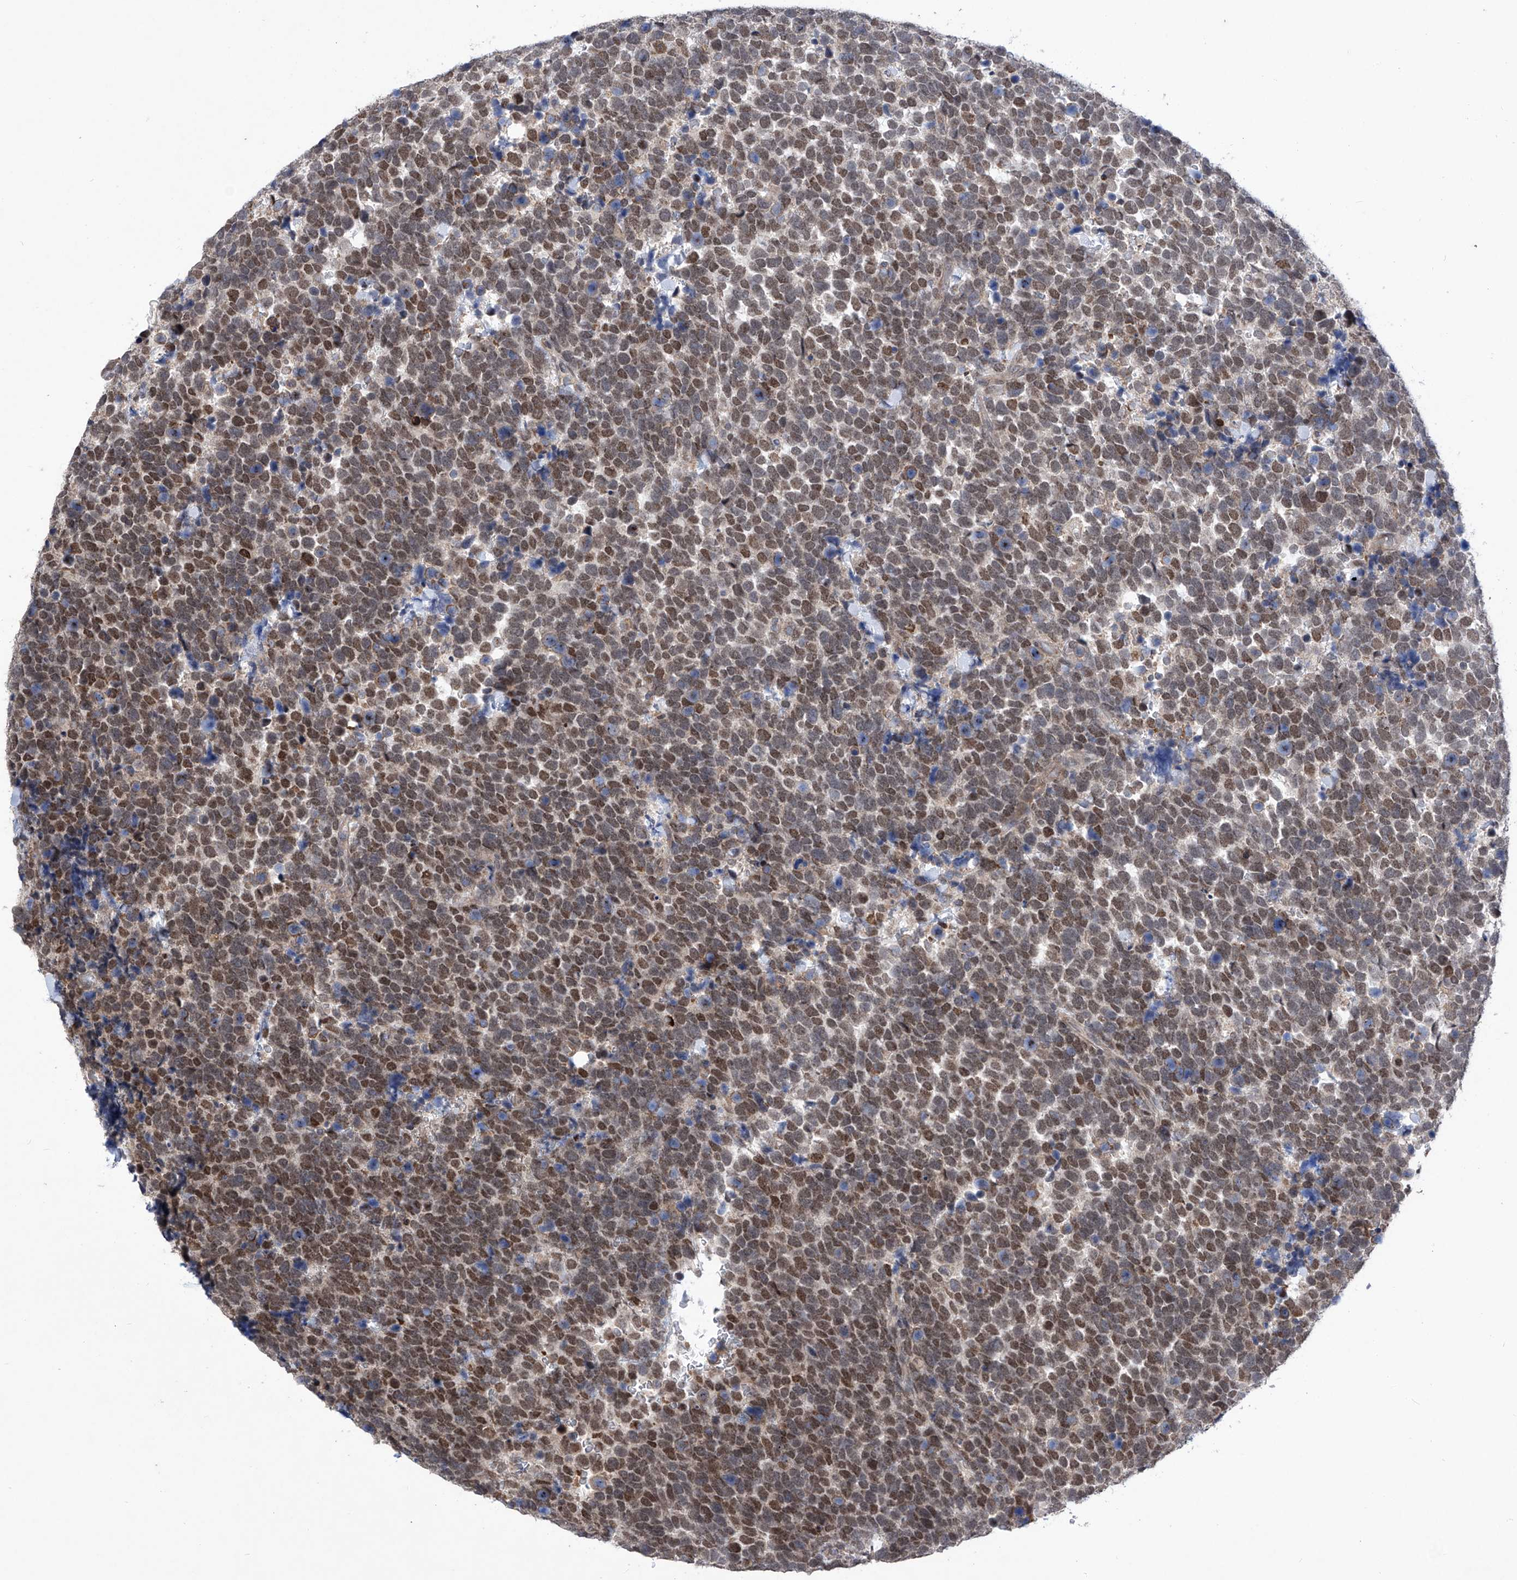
{"staining": {"intensity": "moderate", "quantity": ">75%", "location": "nuclear"}, "tissue": "urothelial cancer", "cell_type": "Tumor cells", "image_type": "cancer", "snomed": [{"axis": "morphology", "description": "Urothelial carcinoma, High grade"}, {"axis": "topography", "description": "Urinary bladder"}], "caption": "Immunohistochemistry (IHC) of human urothelial carcinoma (high-grade) reveals medium levels of moderate nuclear staining in about >75% of tumor cells.", "gene": "KIFC2", "patient": {"sex": "female", "age": 82}}